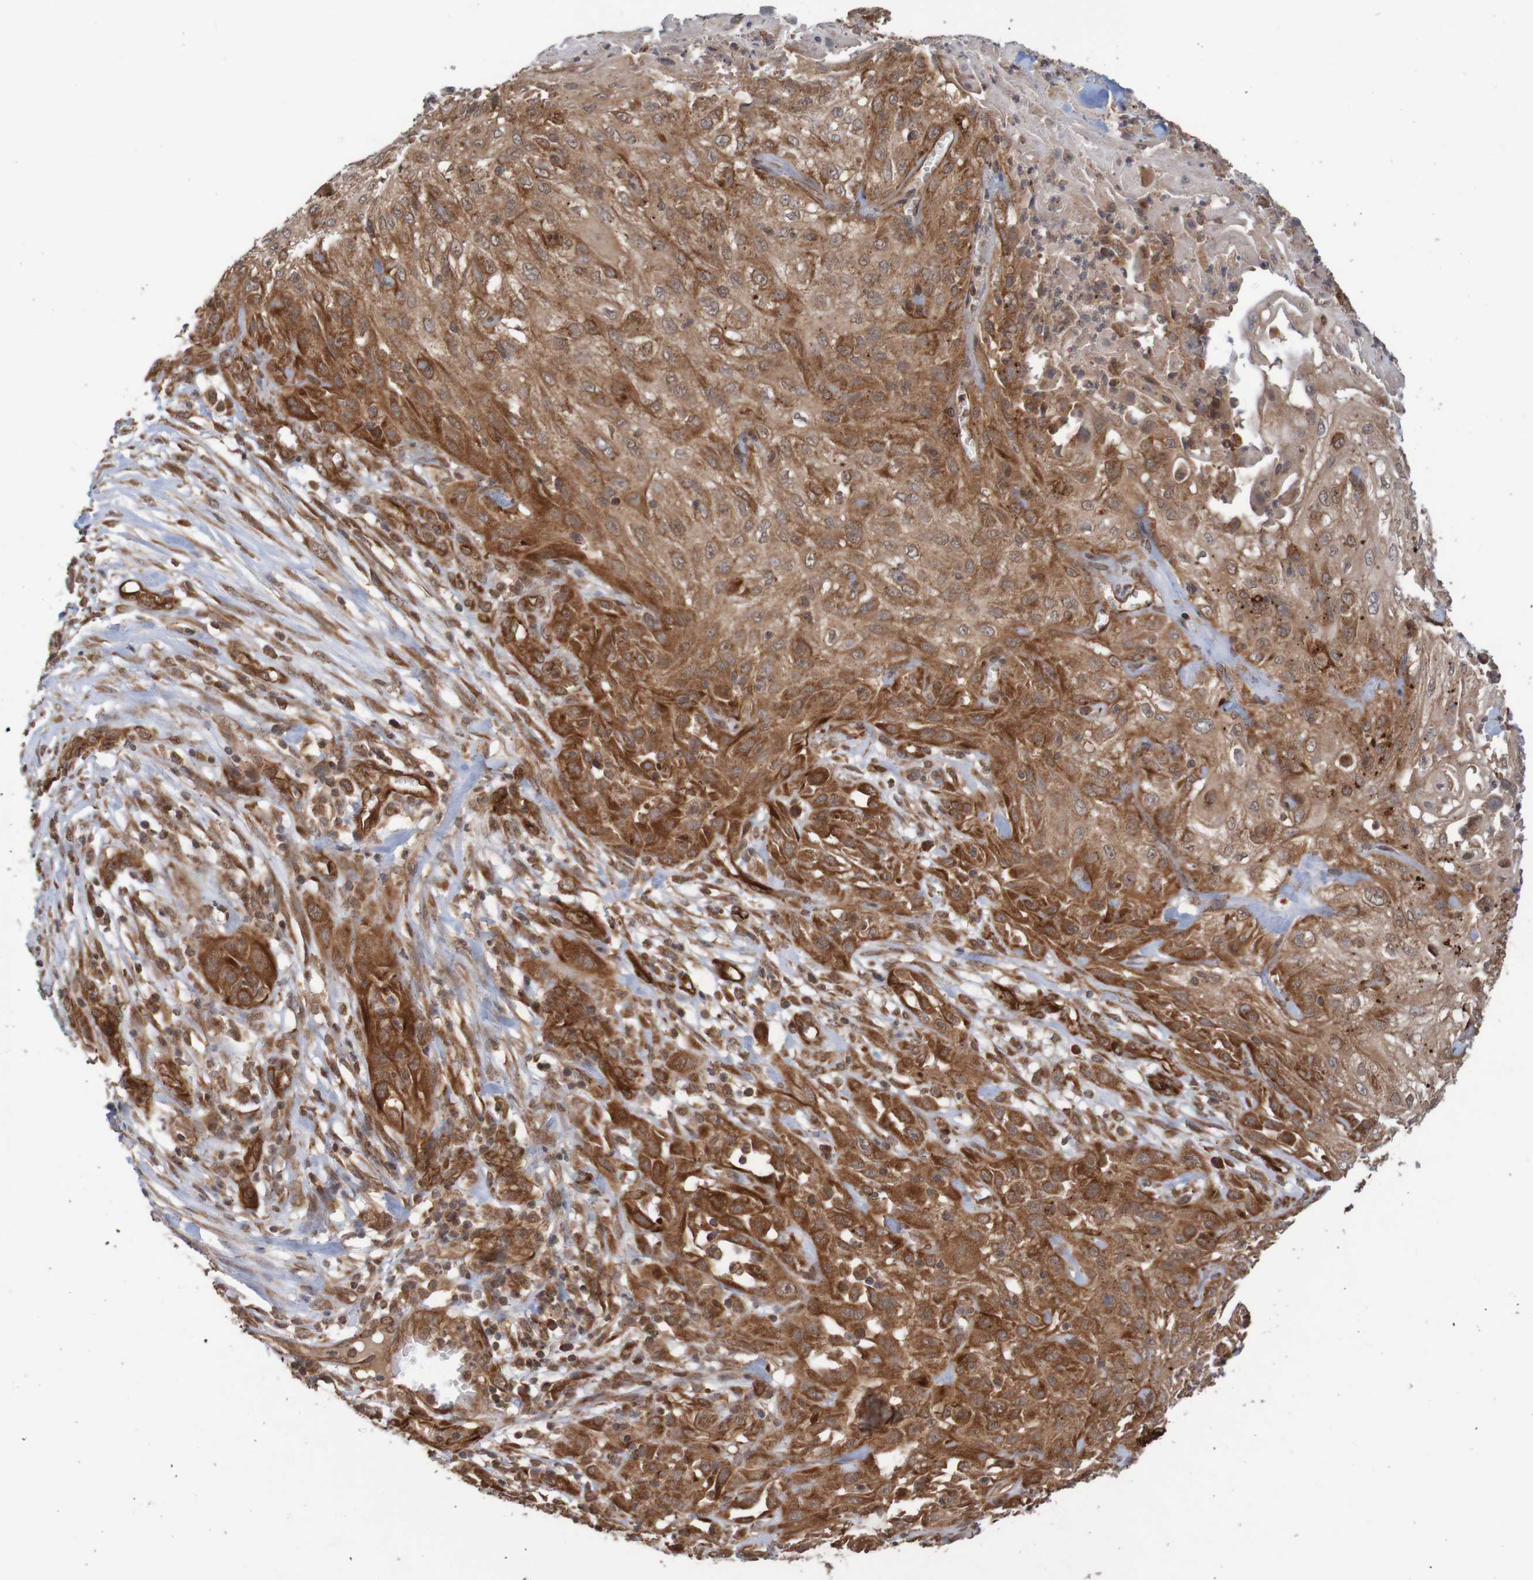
{"staining": {"intensity": "strong", "quantity": ">75%", "location": "cytoplasmic/membranous"}, "tissue": "skin cancer", "cell_type": "Tumor cells", "image_type": "cancer", "snomed": [{"axis": "morphology", "description": "Squamous cell carcinoma, NOS"}, {"axis": "topography", "description": "Skin"}], "caption": "Strong cytoplasmic/membranous staining for a protein is appreciated in about >75% of tumor cells of squamous cell carcinoma (skin) using immunohistochemistry.", "gene": "MRPL52", "patient": {"sex": "male", "age": 75}}